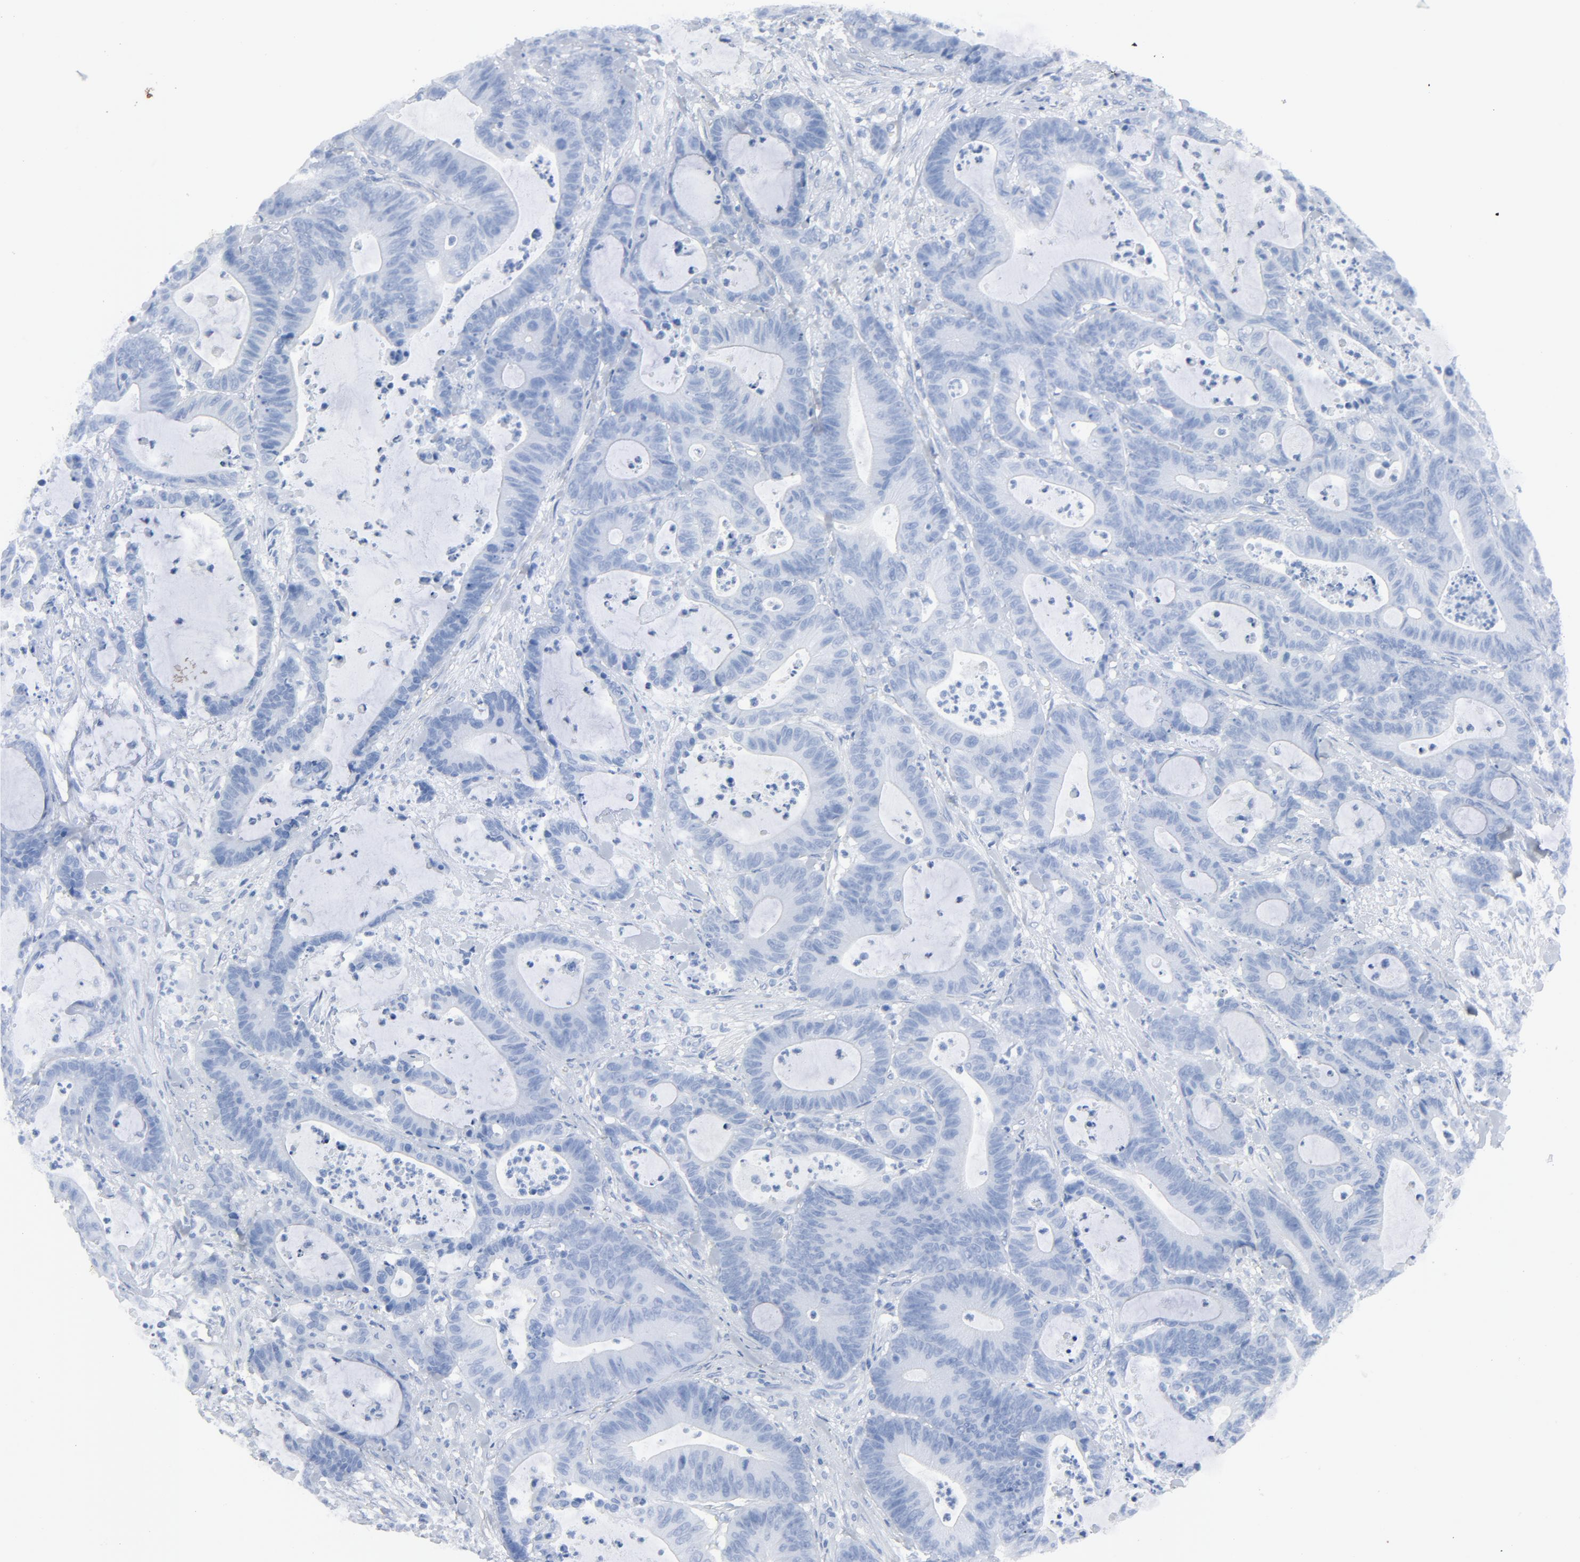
{"staining": {"intensity": "negative", "quantity": "none", "location": "none"}, "tissue": "colorectal cancer", "cell_type": "Tumor cells", "image_type": "cancer", "snomed": [{"axis": "morphology", "description": "Adenocarcinoma, NOS"}, {"axis": "topography", "description": "Colon"}], "caption": "The image reveals no staining of tumor cells in colorectal cancer.", "gene": "C14orf119", "patient": {"sex": "female", "age": 84}}